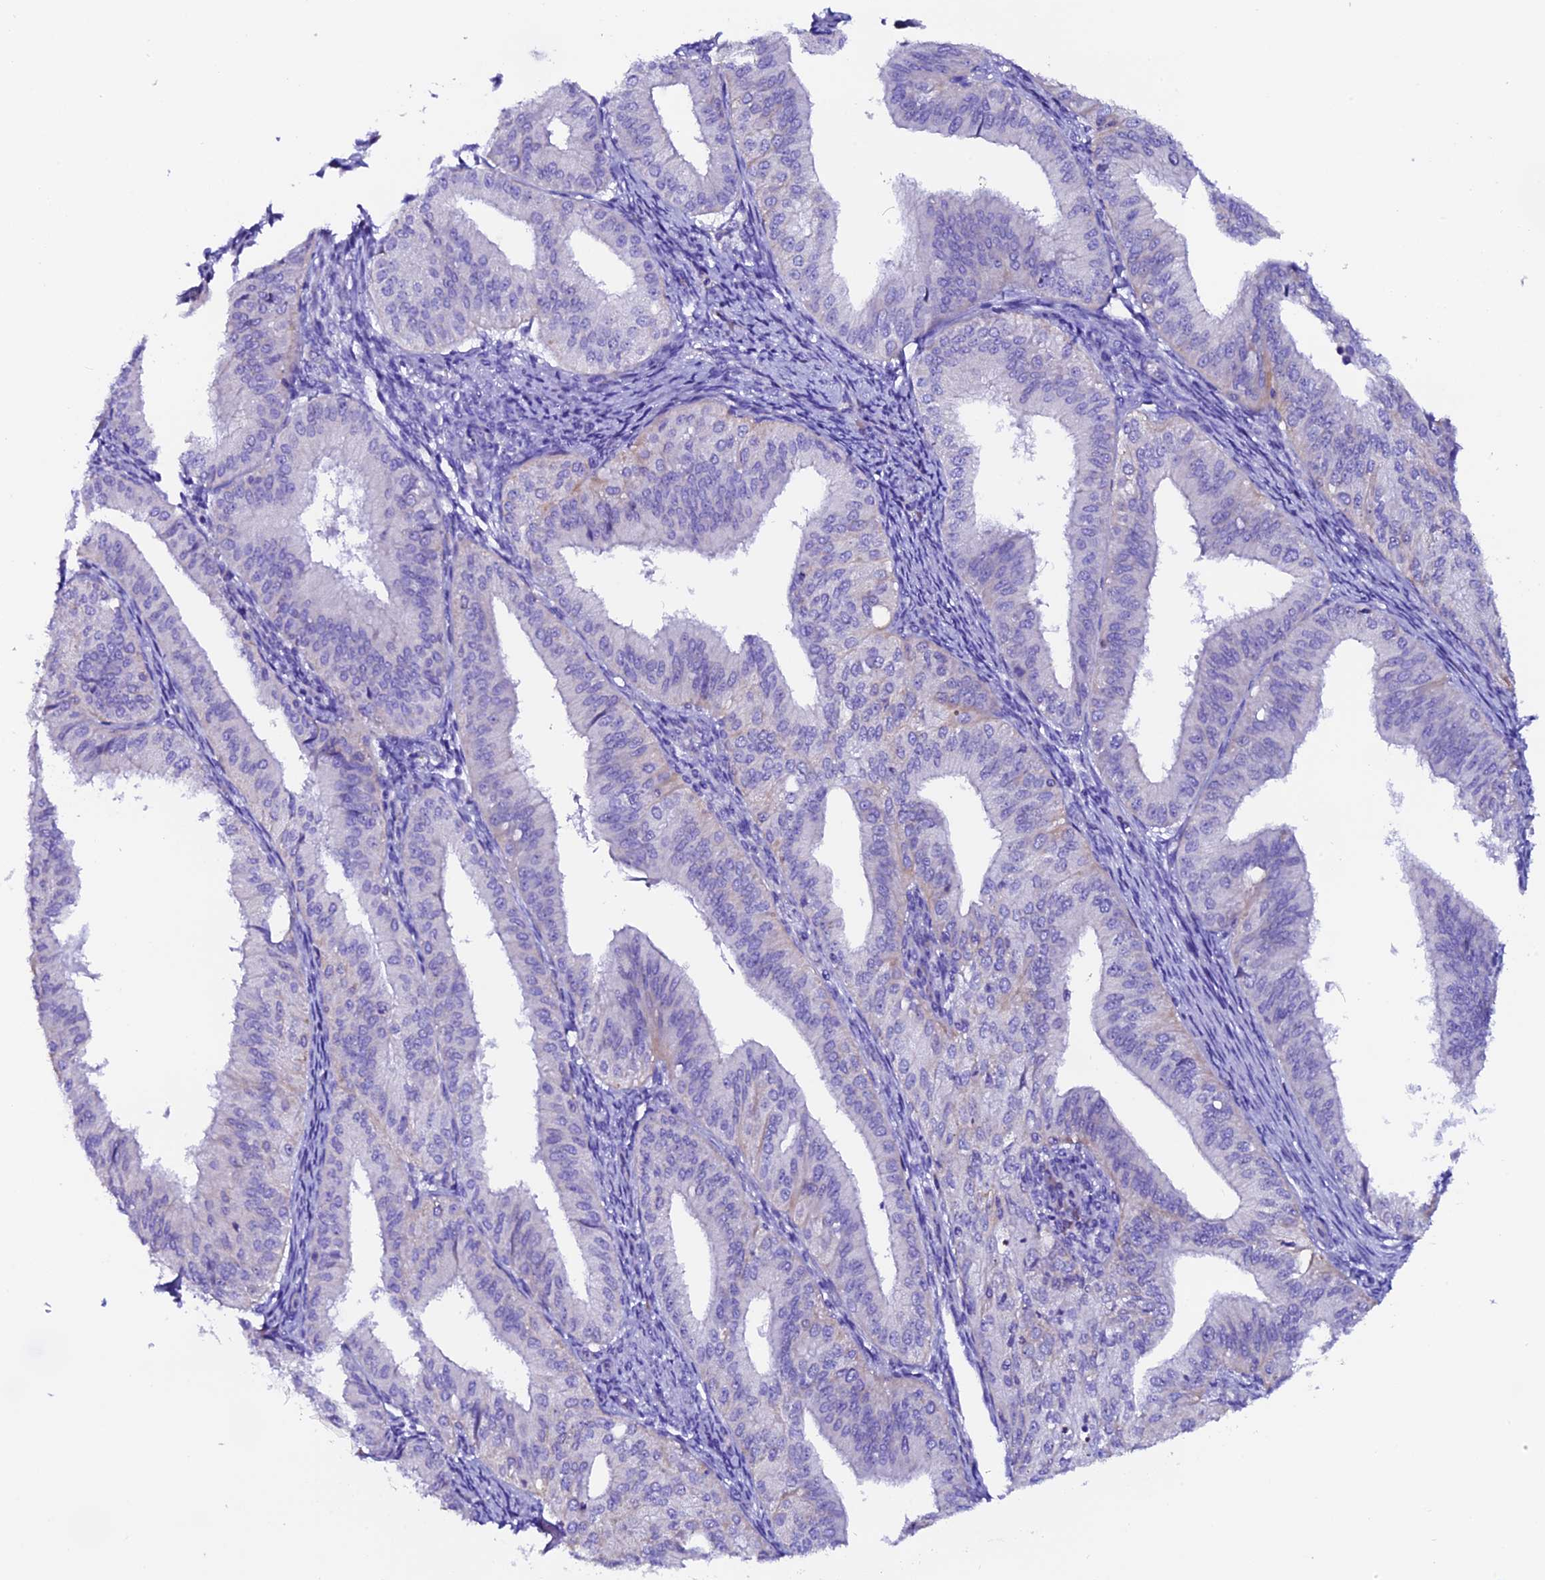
{"staining": {"intensity": "weak", "quantity": "<25%", "location": "cytoplasmic/membranous"}, "tissue": "endometrial cancer", "cell_type": "Tumor cells", "image_type": "cancer", "snomed": [{"axis": "morphology", "description": "Adenocarcinoma, NOS"}, {"axis": "topography", "description": "Endometrium"}], "caption": "High power microscopy image of an immunohistochemistry (IHC) photomicrograph of endometrial cancer, revealing no significant staining in tumor cells. (DAB IHC, high magnification).", "gene": "COMTD1", "patient": {"sex": "female", "age": 50}}